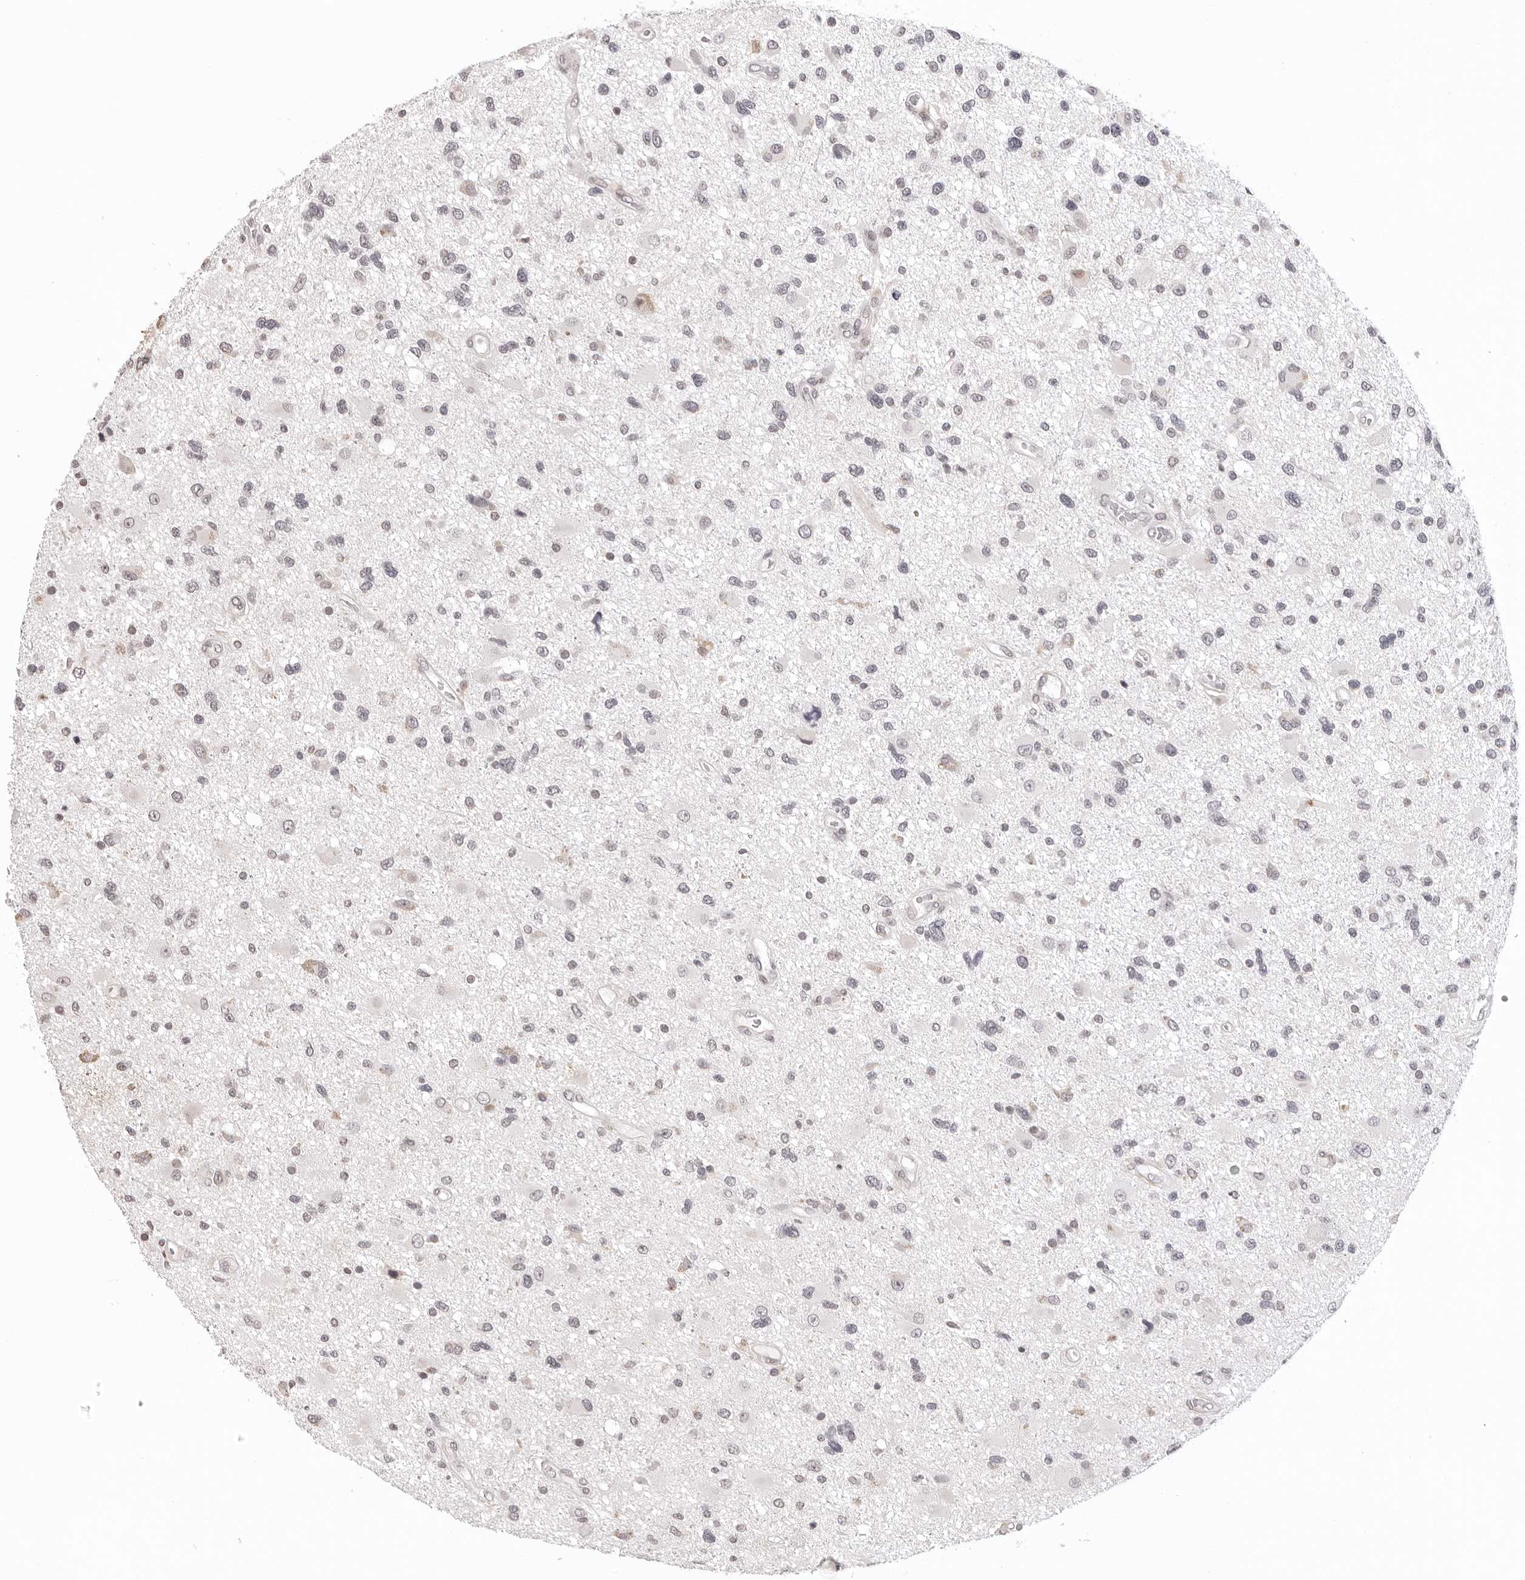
{"staining": {"intensity": "negative", "quantity": "none", "location": "none"}, "tissue": "glioma", "cell_type": "Tumor cells", "image_type": "cancer", "snomed": [{"axis": "morphology", "description": "Glioma, malignant, High grade"}, {"axis": "topography", "description": "Brain"}], "caption": "The photomicrograph reveals no staining of tumor cells in glioma.", "gene": "IL17RA", "patient": {"sex": "male", "age": 33}}